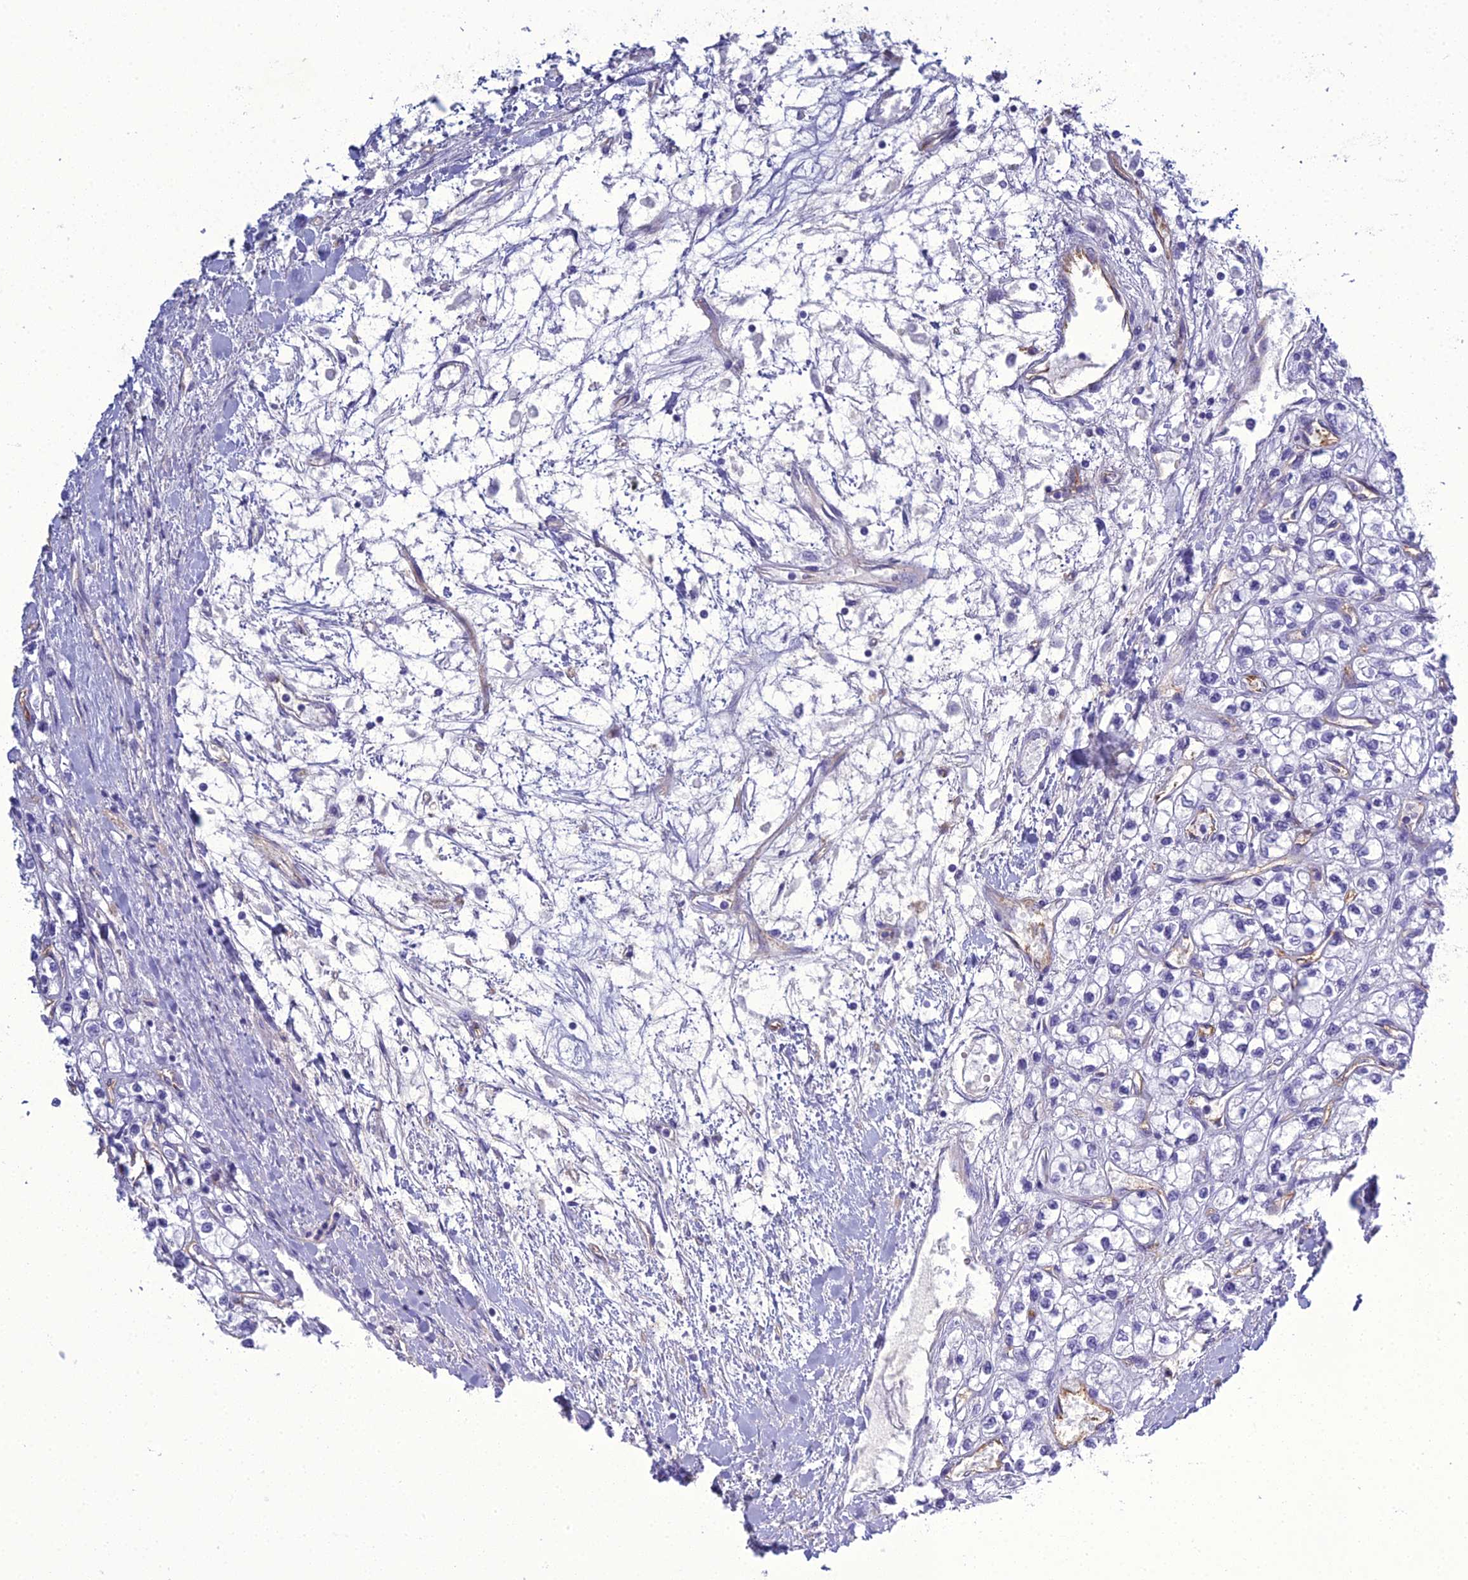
{"staining": {"intensity": "negative", "quantity": "none", "location": "none"}, "tissue": "renal cancer", "cell_type": "Tumor cells", "image_type": "cancer", "snomed": [{"axis": "morphology", "description": "Adenocarcinoma, NOS"}, {"axis": "topography", "description": "Kidney"}], "caption": "Renal cancer stained for a protein using immunohistochemistry shows no expression tumor cells.", "gene": "ACE", "patient": {"sex": "male", "age": 80}}